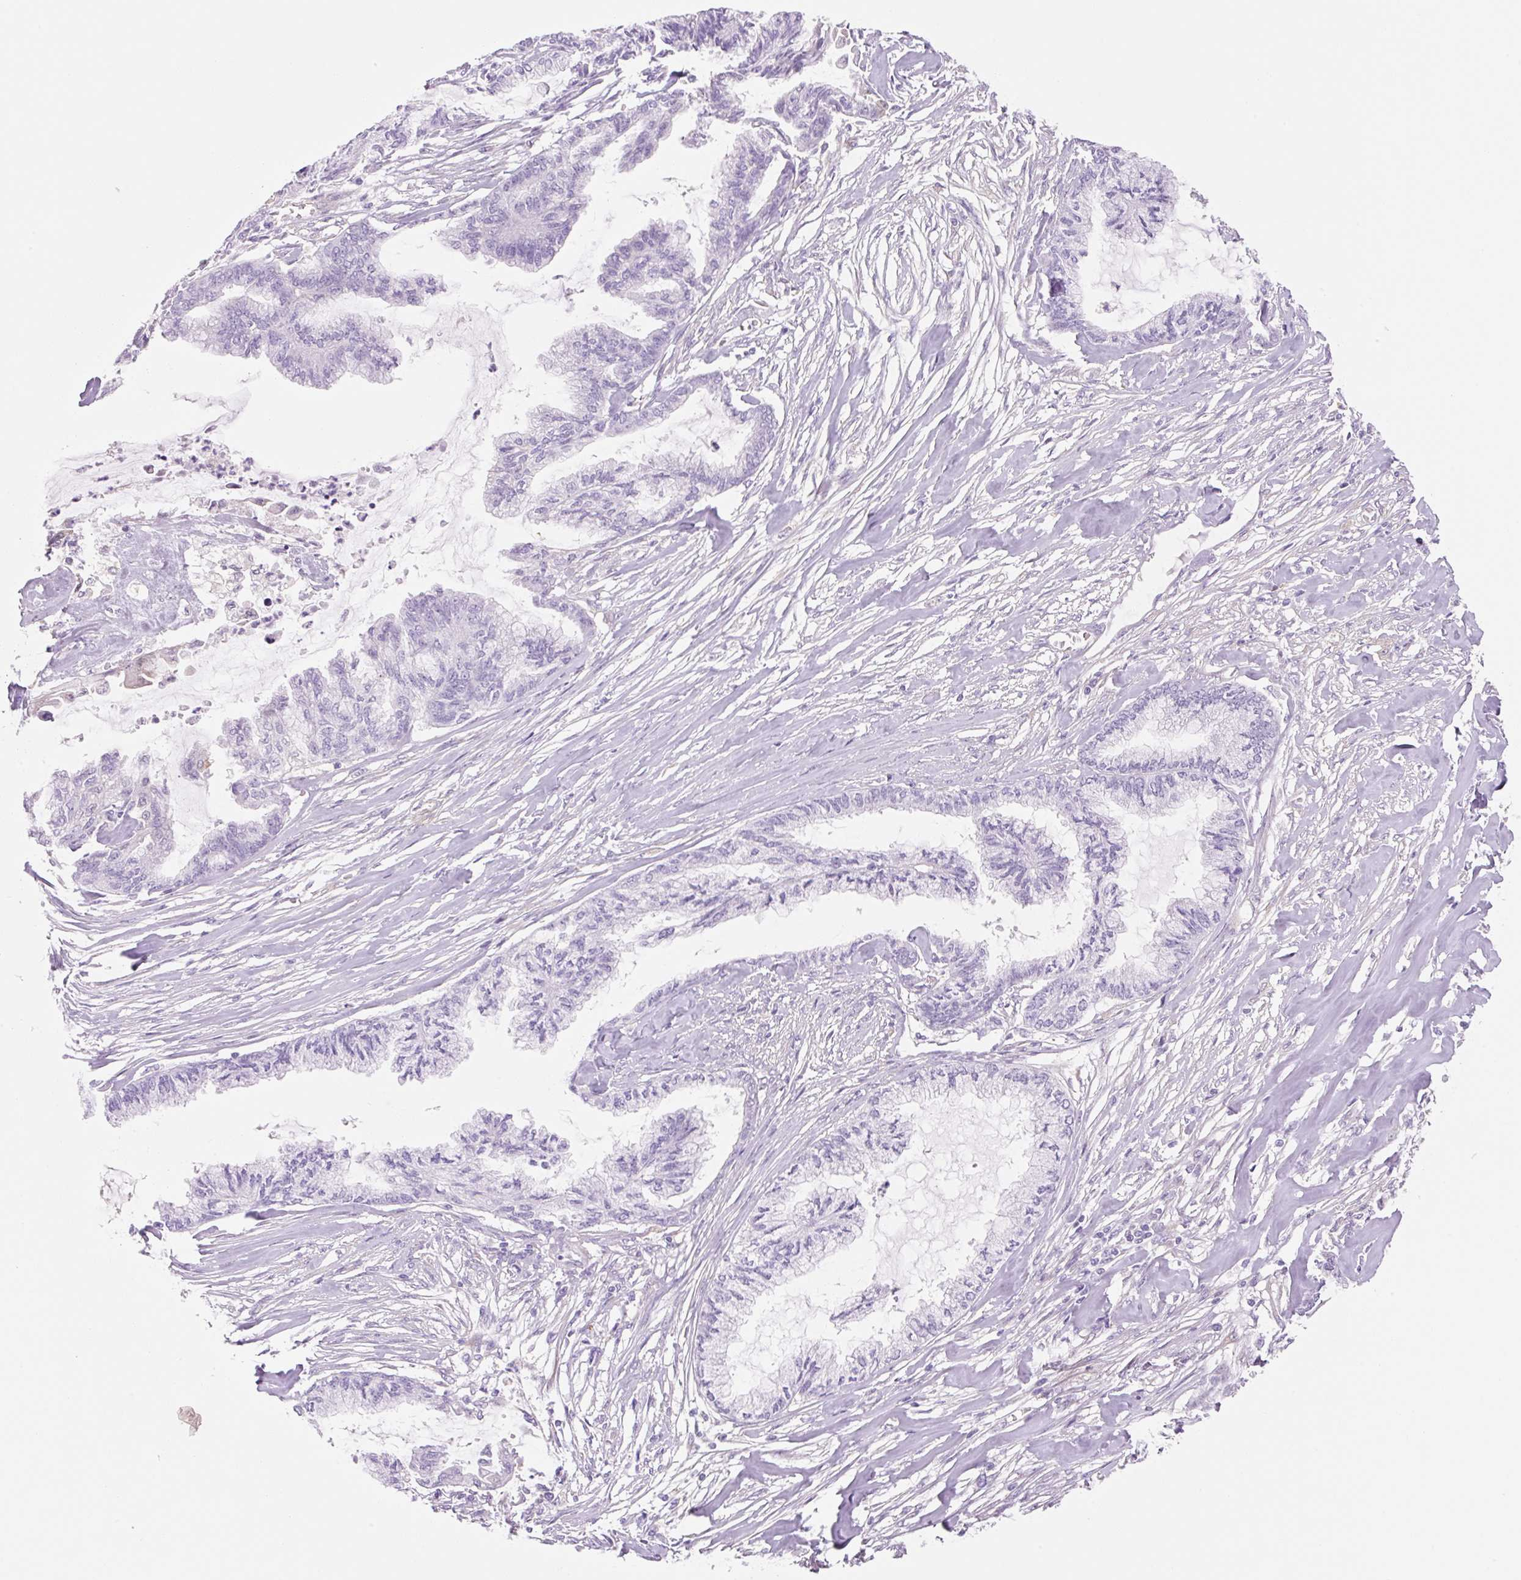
{"staining": {"intensity": "negative", "quantity": "none", "location": "none"}, "tissue": "endometrial cancer", "cell_type": "Tumor cells", "image_type": "cancer", "snomed": [{"axis": "morphology", "description": "Adenocarcinoma, NOS"}, {"axis": "topography", "description": "Endometrium"}], "caption": "Image shows no significant protein positivity in tumor cells of endometrial adenocarcinoma. Nuclei are stained in blue.", "gene": "FABP5", "patient": {"sex": "female", "age": 86}}